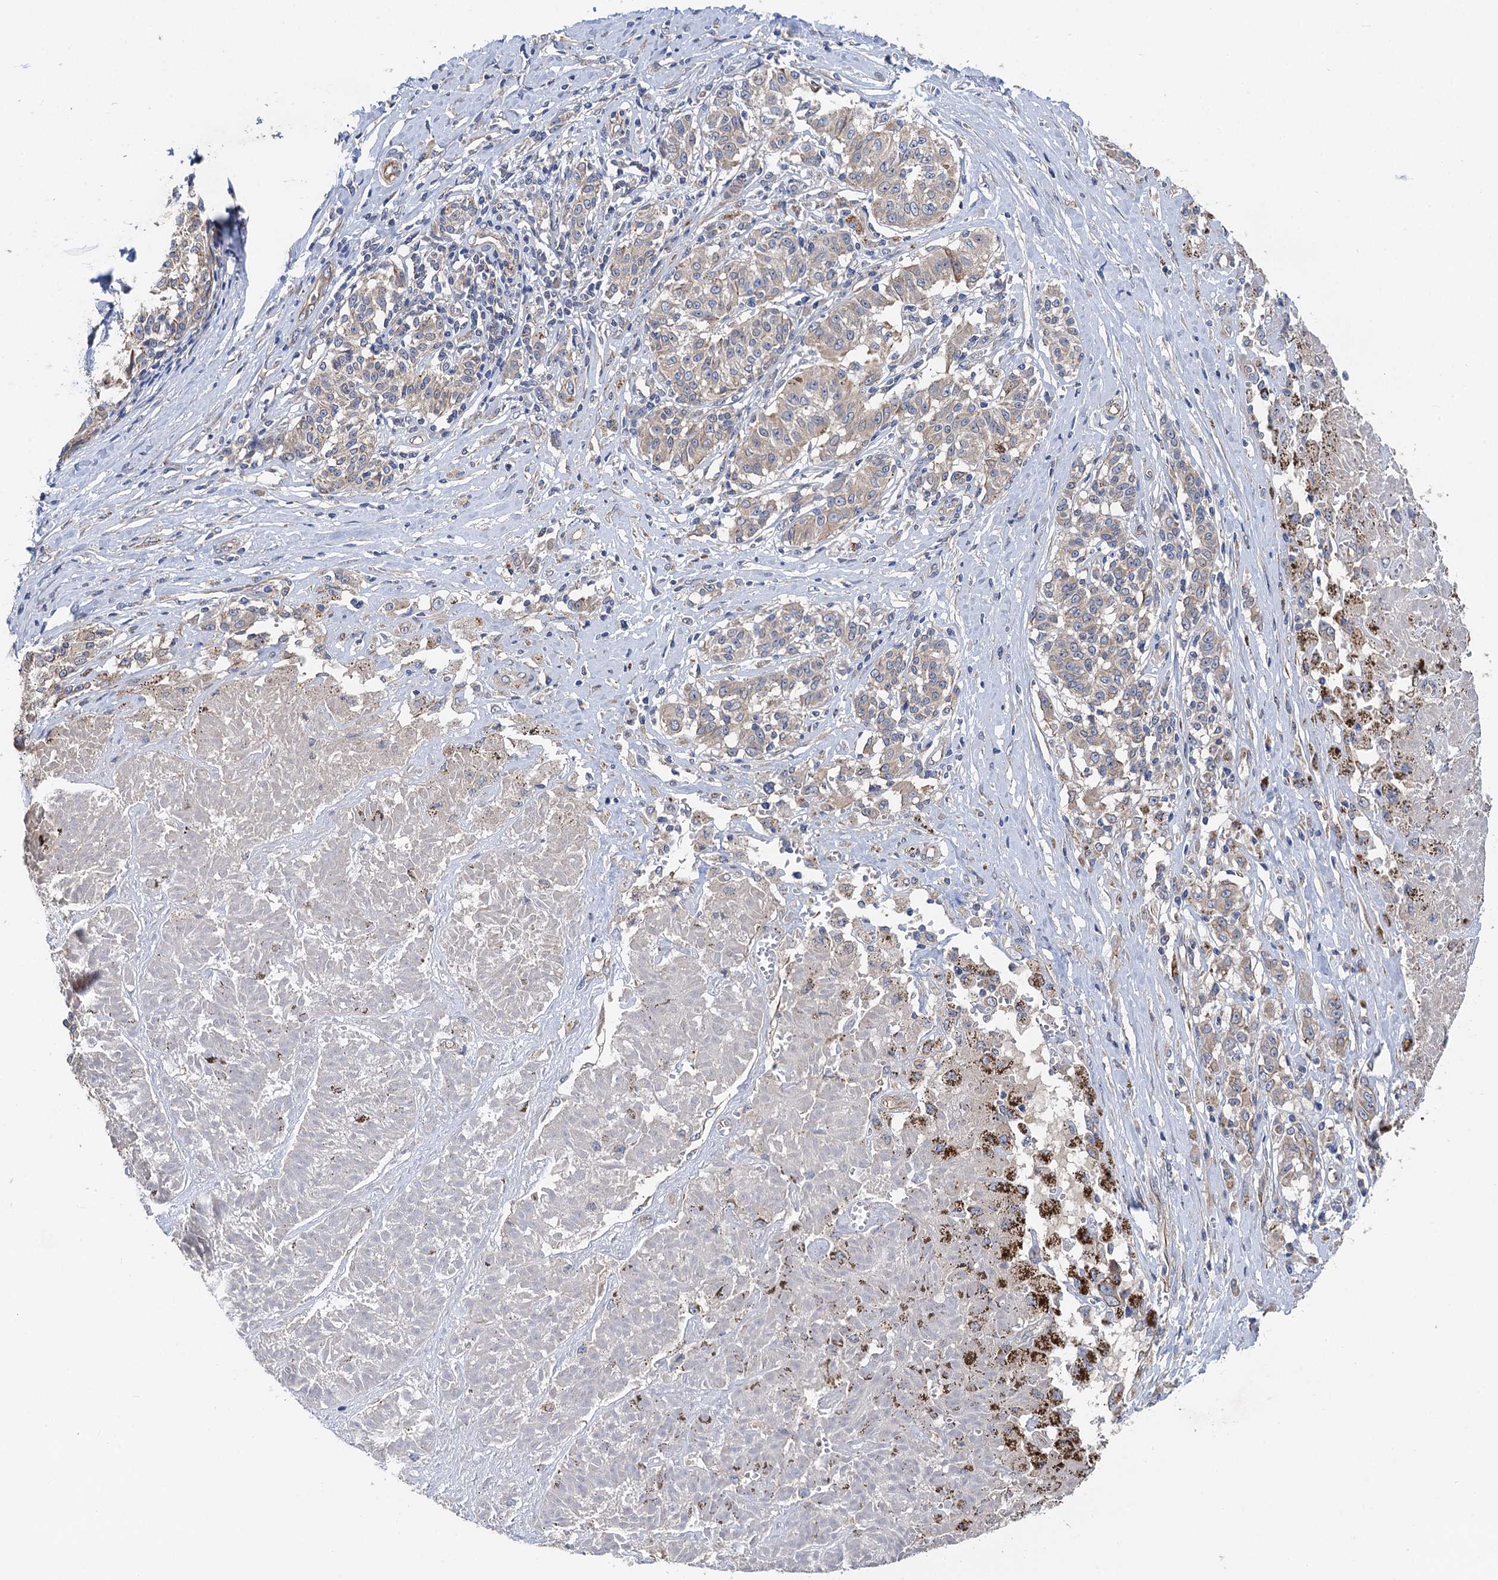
{"staining": {"intensity": "weak", "quantity": "<25%", "location": "cytoplasmic/membranous"}, "tissue": "melanoma", "cell_type": "Tumor cells", "image_type": "cancer", "snomed": [{"axis": "morphology", "description": "Malignant melanoma, NOS"}, {"axis": "topography", "description": "Skin"}], "caption": "There is no significant expression in tumor cells of malignant melanoma.", "gene": "PJA2", "patient": {"sex": "female", "age": 72}}